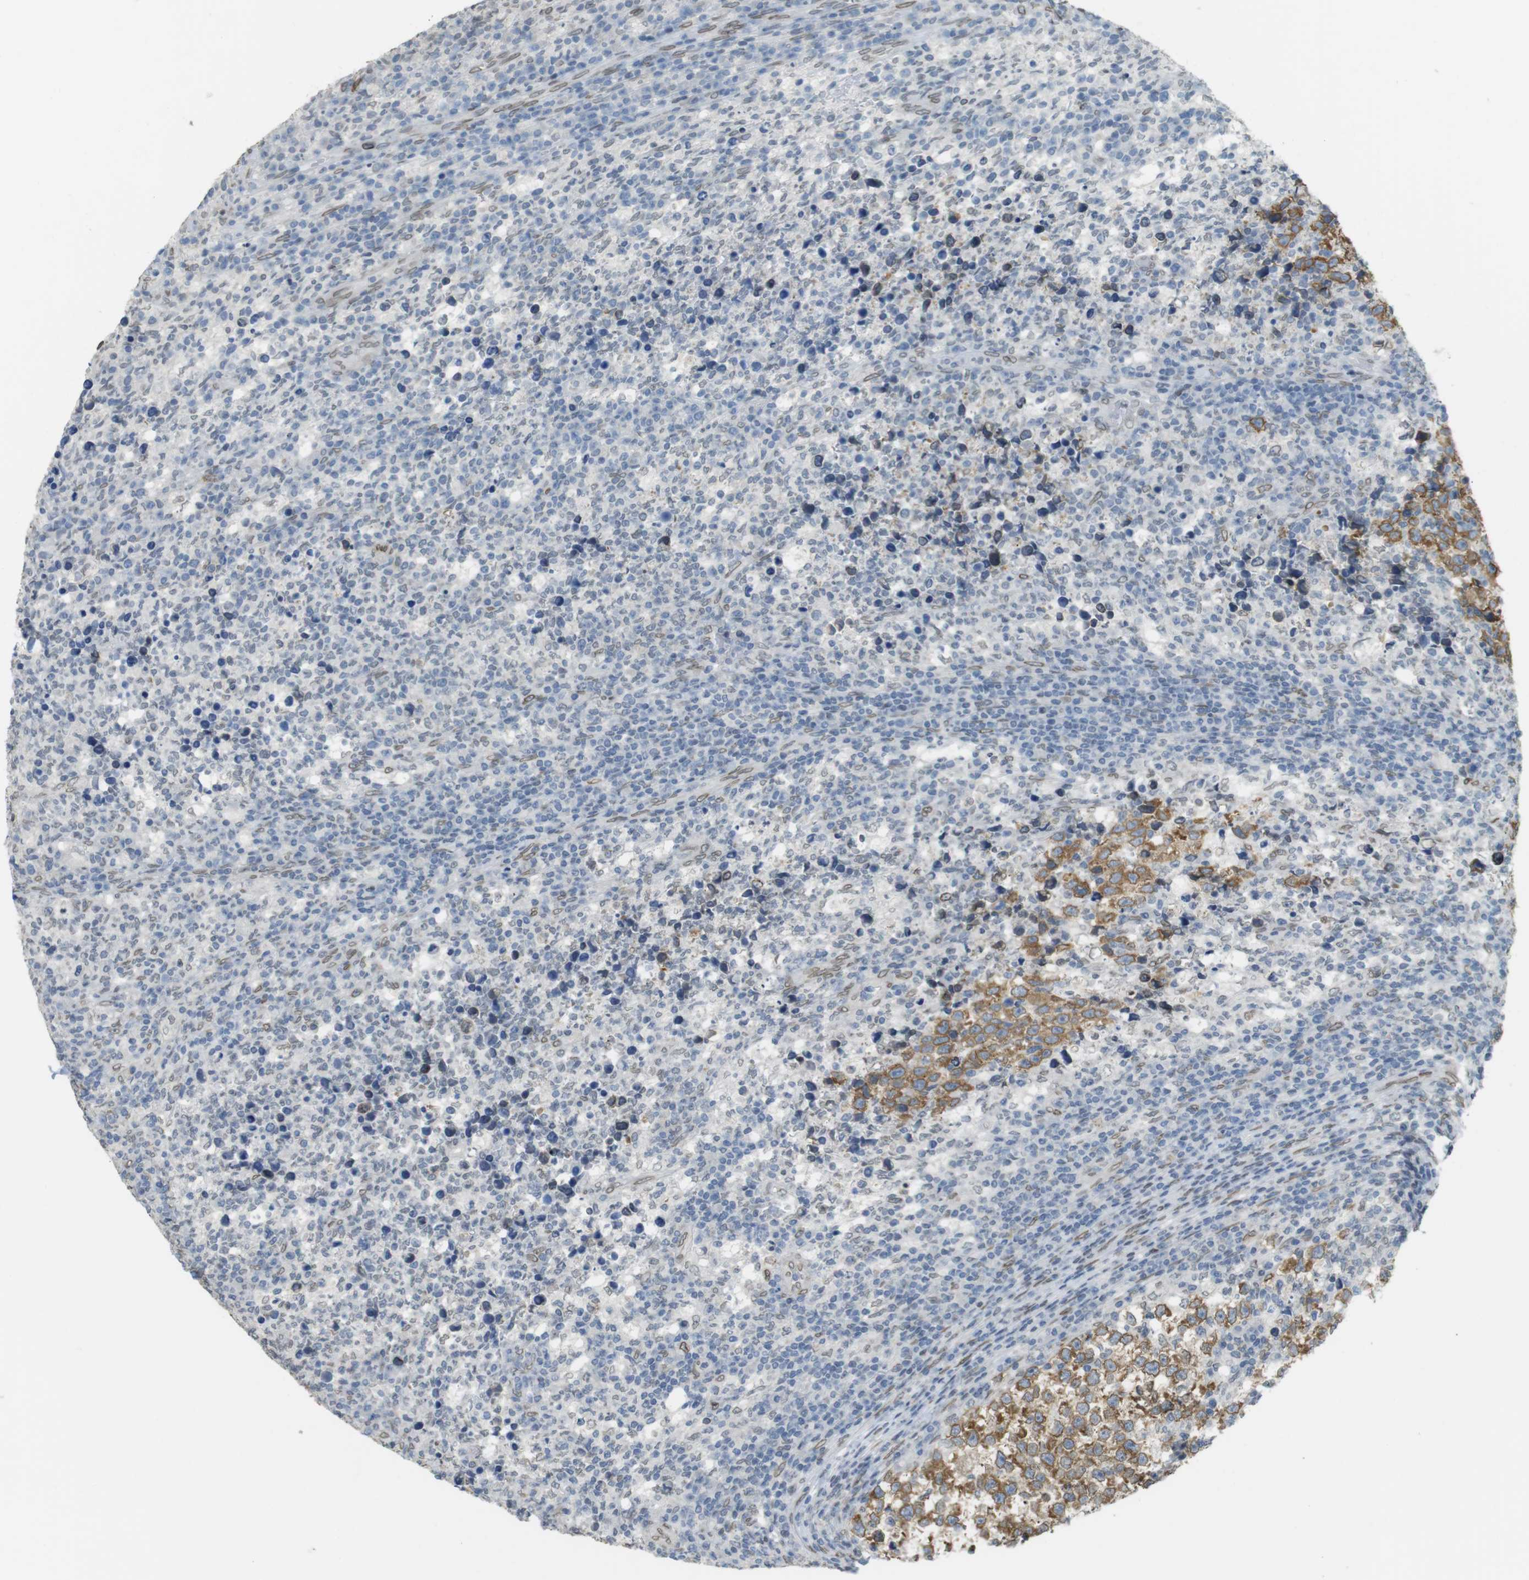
{"staining": {"intensity": "moderate", "quantity": ">75%", "location": "cytoplasmic/membranous,nuclear"}, "tissue": "testis cancer", "cell_type": "Tumor cells", "image_type": "cancer", "snomed": [{"axis": "morphology", "description": "Normal tissue, NOS"}, {"axis": "morphology", "description": "Seminoma, NOS"}, {"axis": "topography", "description": "Testis"}], "caption": "This is an image of immunohistochemistry (IHC) staining of testis seminoma, which shows moderate staining in the cytoplasmic/membranous and nuclear of tumor cells.", "gene": "ARL6IP6", "patient": {"sex": "male", "age": 43}}